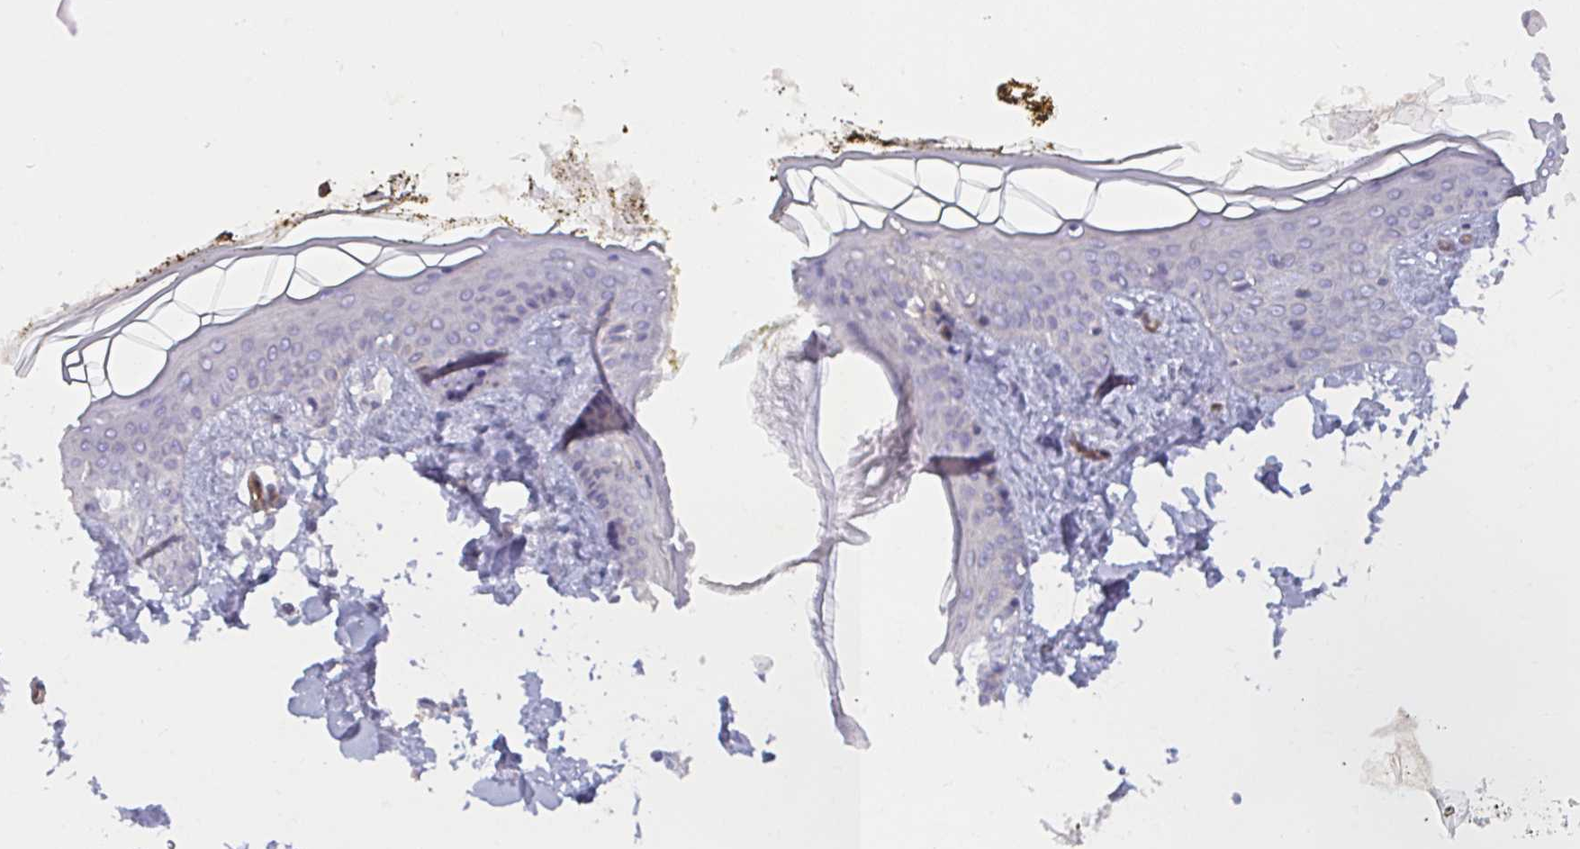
{"staining": {"intensity": "negative", "quantity": "none", "location": "none"}, "tissue": "skin", "cell_type": "Fibroblasts", "image_type": "normal", "snomed": [{"axis": "morphology", "description": "Normal tissue, NOS"}, {"axis": "topography", "description": "Skin"}], "caption": "Immunohistochemistry (IHC) image of normal skin: human skin stained with DAB (3,3'-diaminobenzidine) reveals no significant protein staining in fibroblasts. Nuclei are stained in blue.", "gene": "SHISA7", "patient": {"sex": "female", "age": 34}}